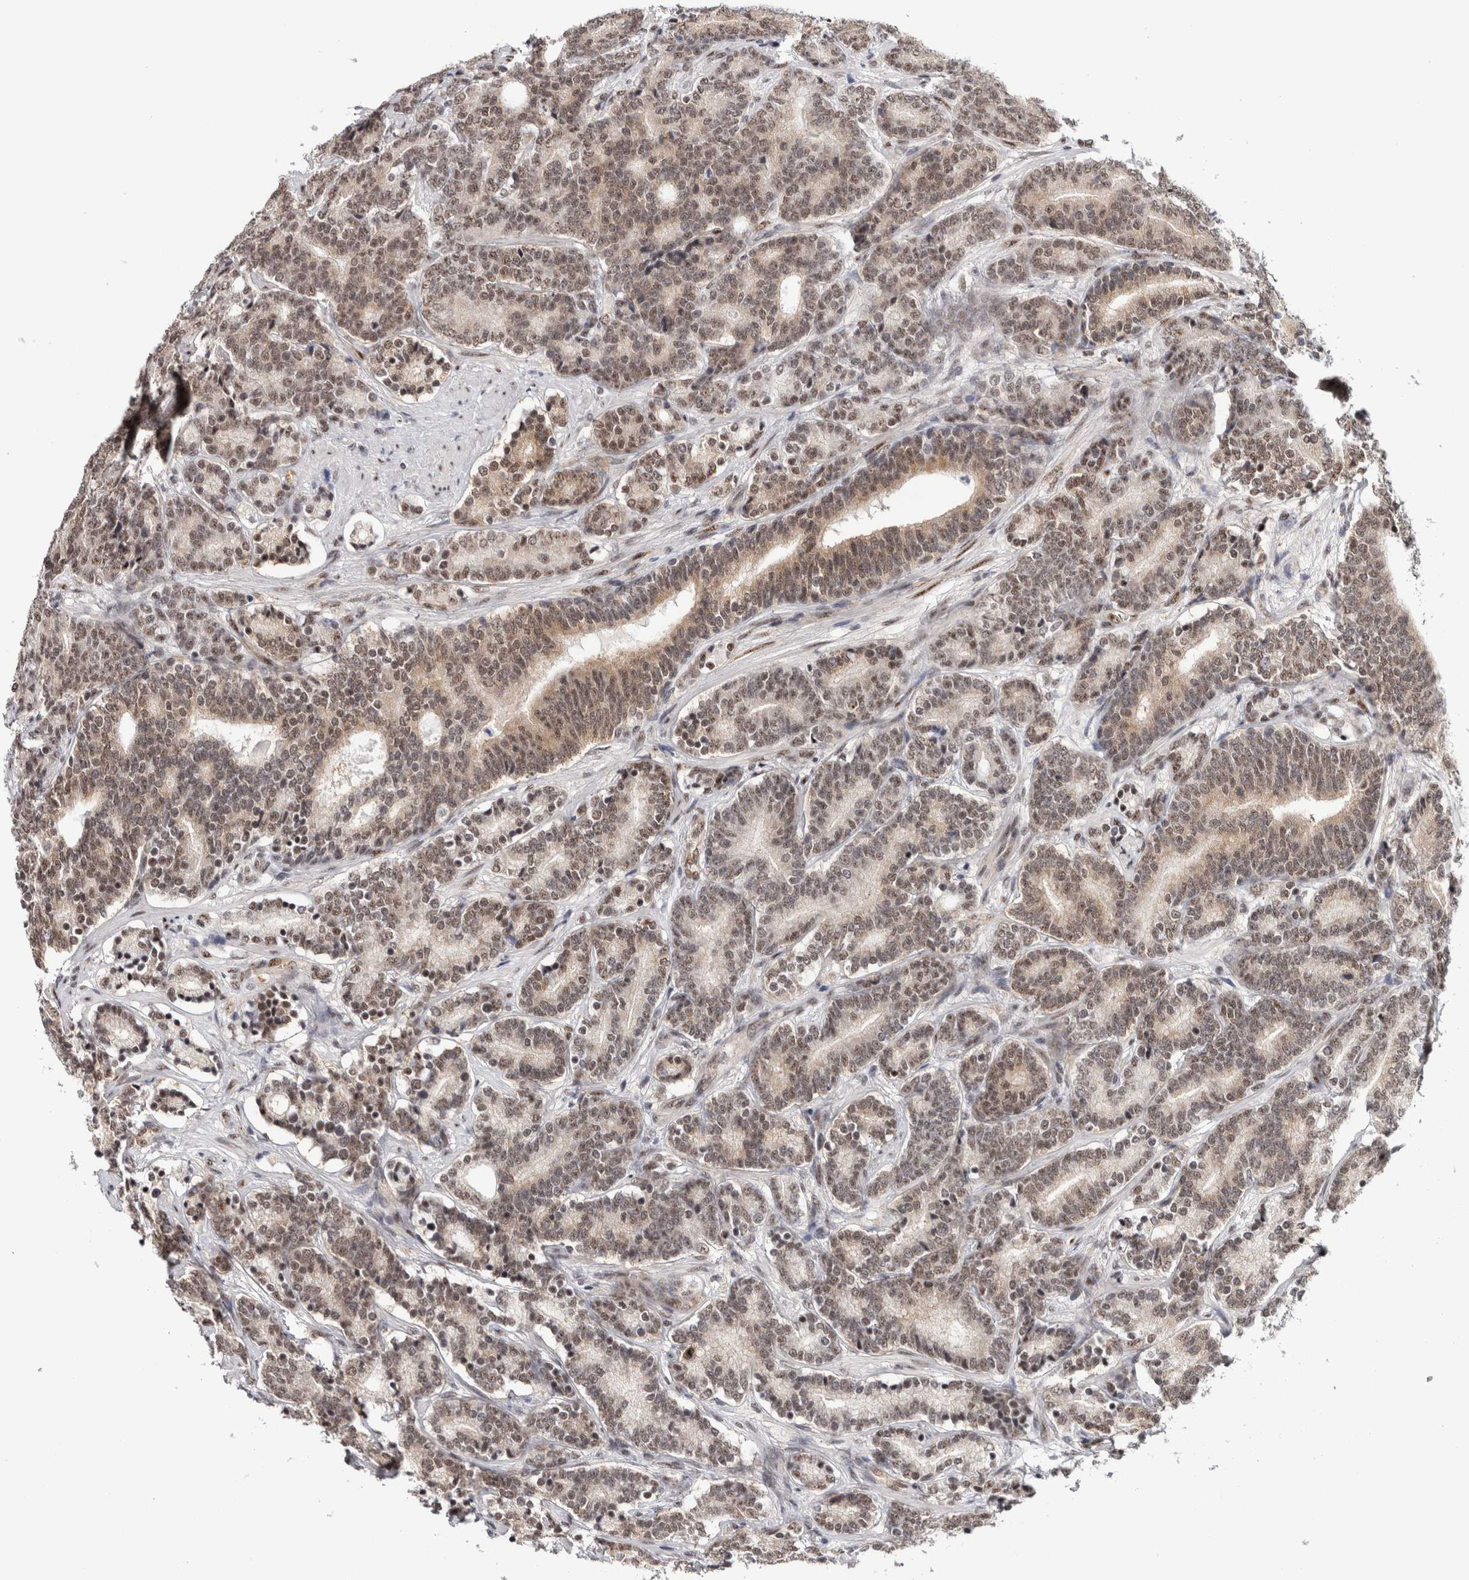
{"staining": {"intensity": "weak", "quantity": ">75%", "location": "cytoplasmic/membranous,nuclear"}, "tissue": "prostate cancer", "cell_type": "Tumor cells", "image_type": "cancer", "snomed": [{"axis": "morphology", "description": "Adenocarcinoma, High grade"}, {"axis": "topography", "description": "Prostate"}], "caption": "Immunohistochemistry (IHC) (DAB) staining of human prostate cancer (adenocarcinoma (high-grade)) displays weak cytoplasmic/membranous and nuclear protein staining in about >75% of tumor cells.", "gene": "MKNK1", "patient": {"sex": "male", "age": 55}}